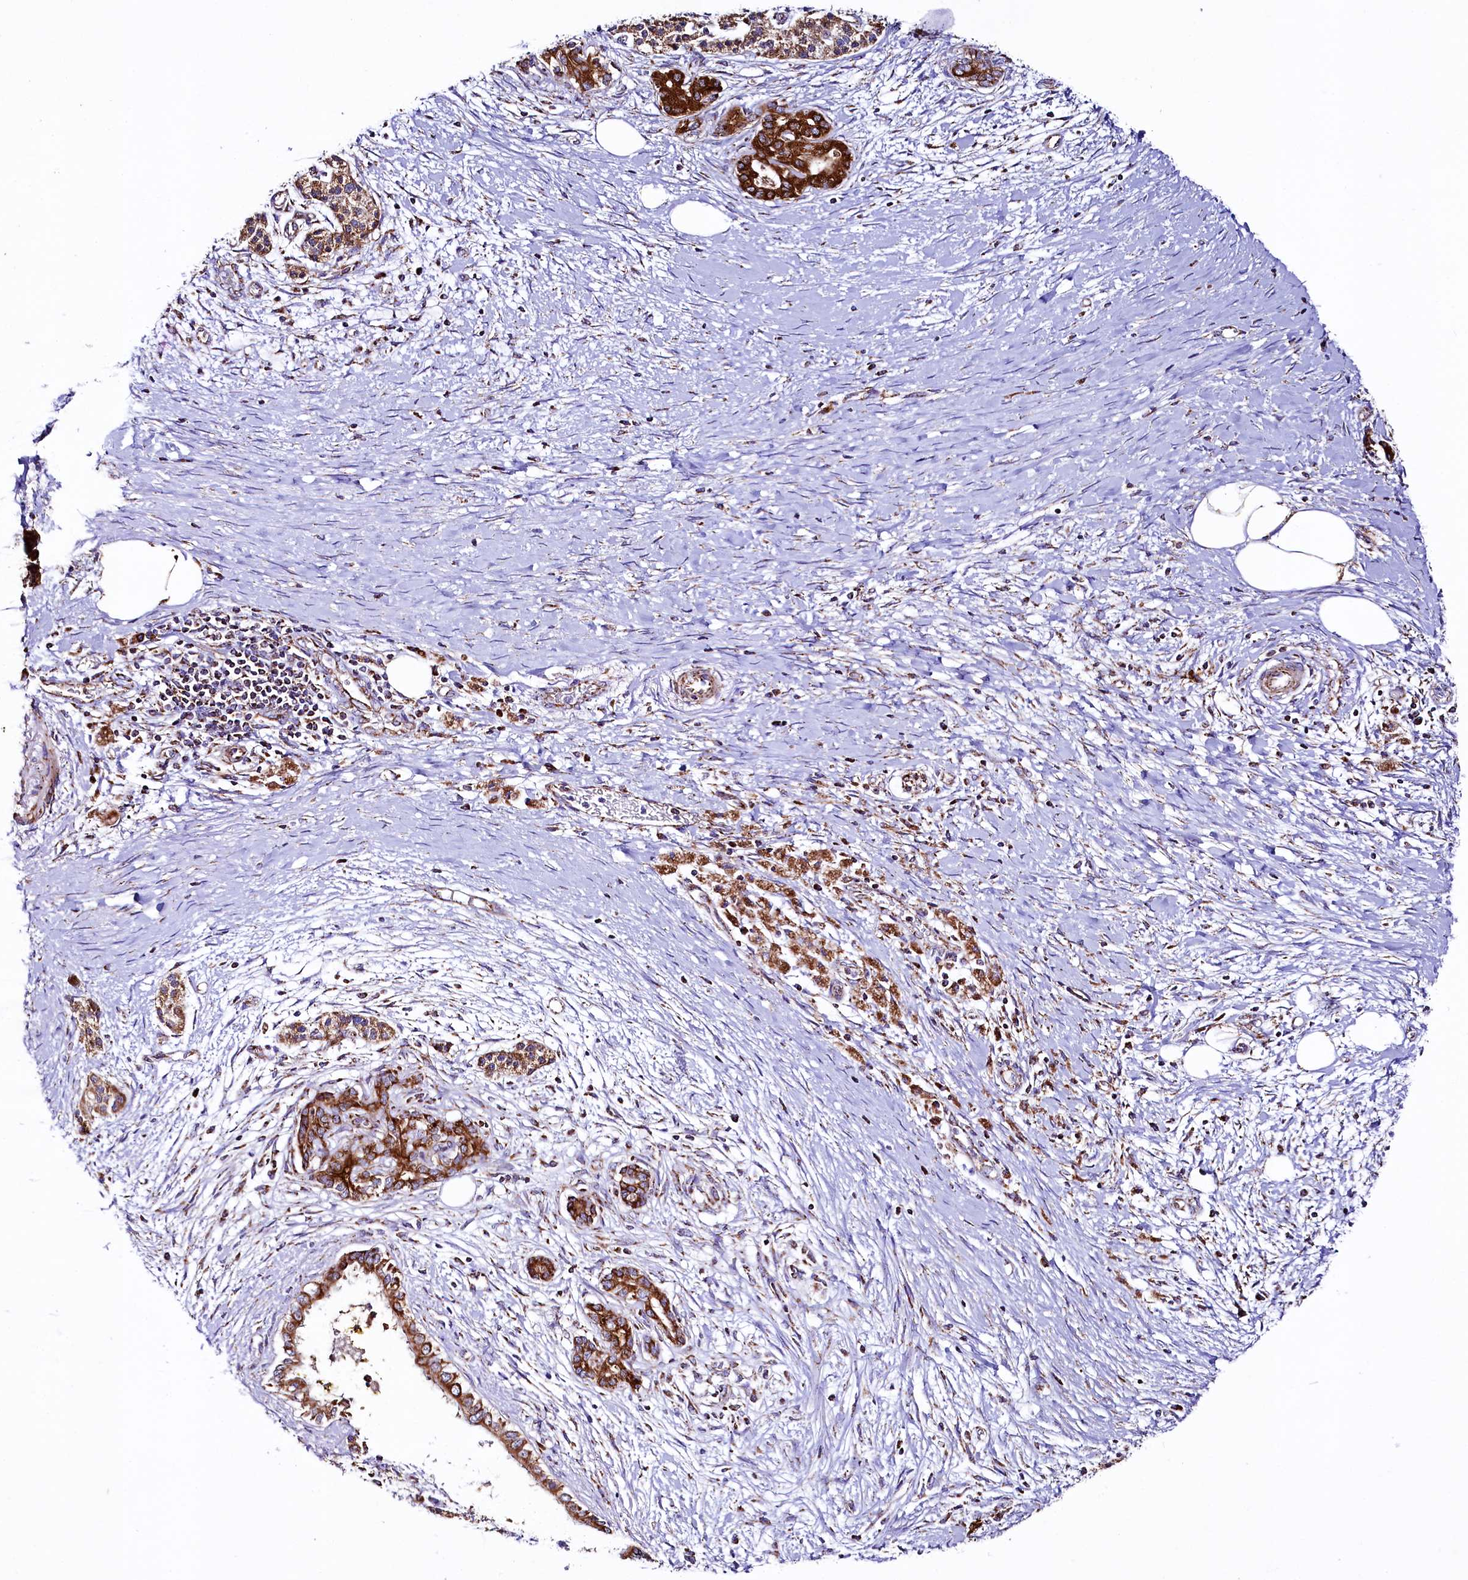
{"staining": {"intensity": "strong", "quantity": ">75%", "location": "cytoplasmic/membranous"}, "tissue": "pancreatic cancer", "cell_type": "Tumor cells", "image_type": "cancer", "snomed": [{"axis": "morphology", "description": "Adenocarcinoma, NOS"}, {"axis": "topography", "description": "Pancreas"}], "caption": "This image reveals immunohistochemistry (IHC) staining of human pancreatic cancer (adenocarcinoma), with high strong cytoplasmic/membranous staining in approximately >75% of tumor cells.", "gene": "APLP2", "patient": {"sex": "male", "age": 58}}